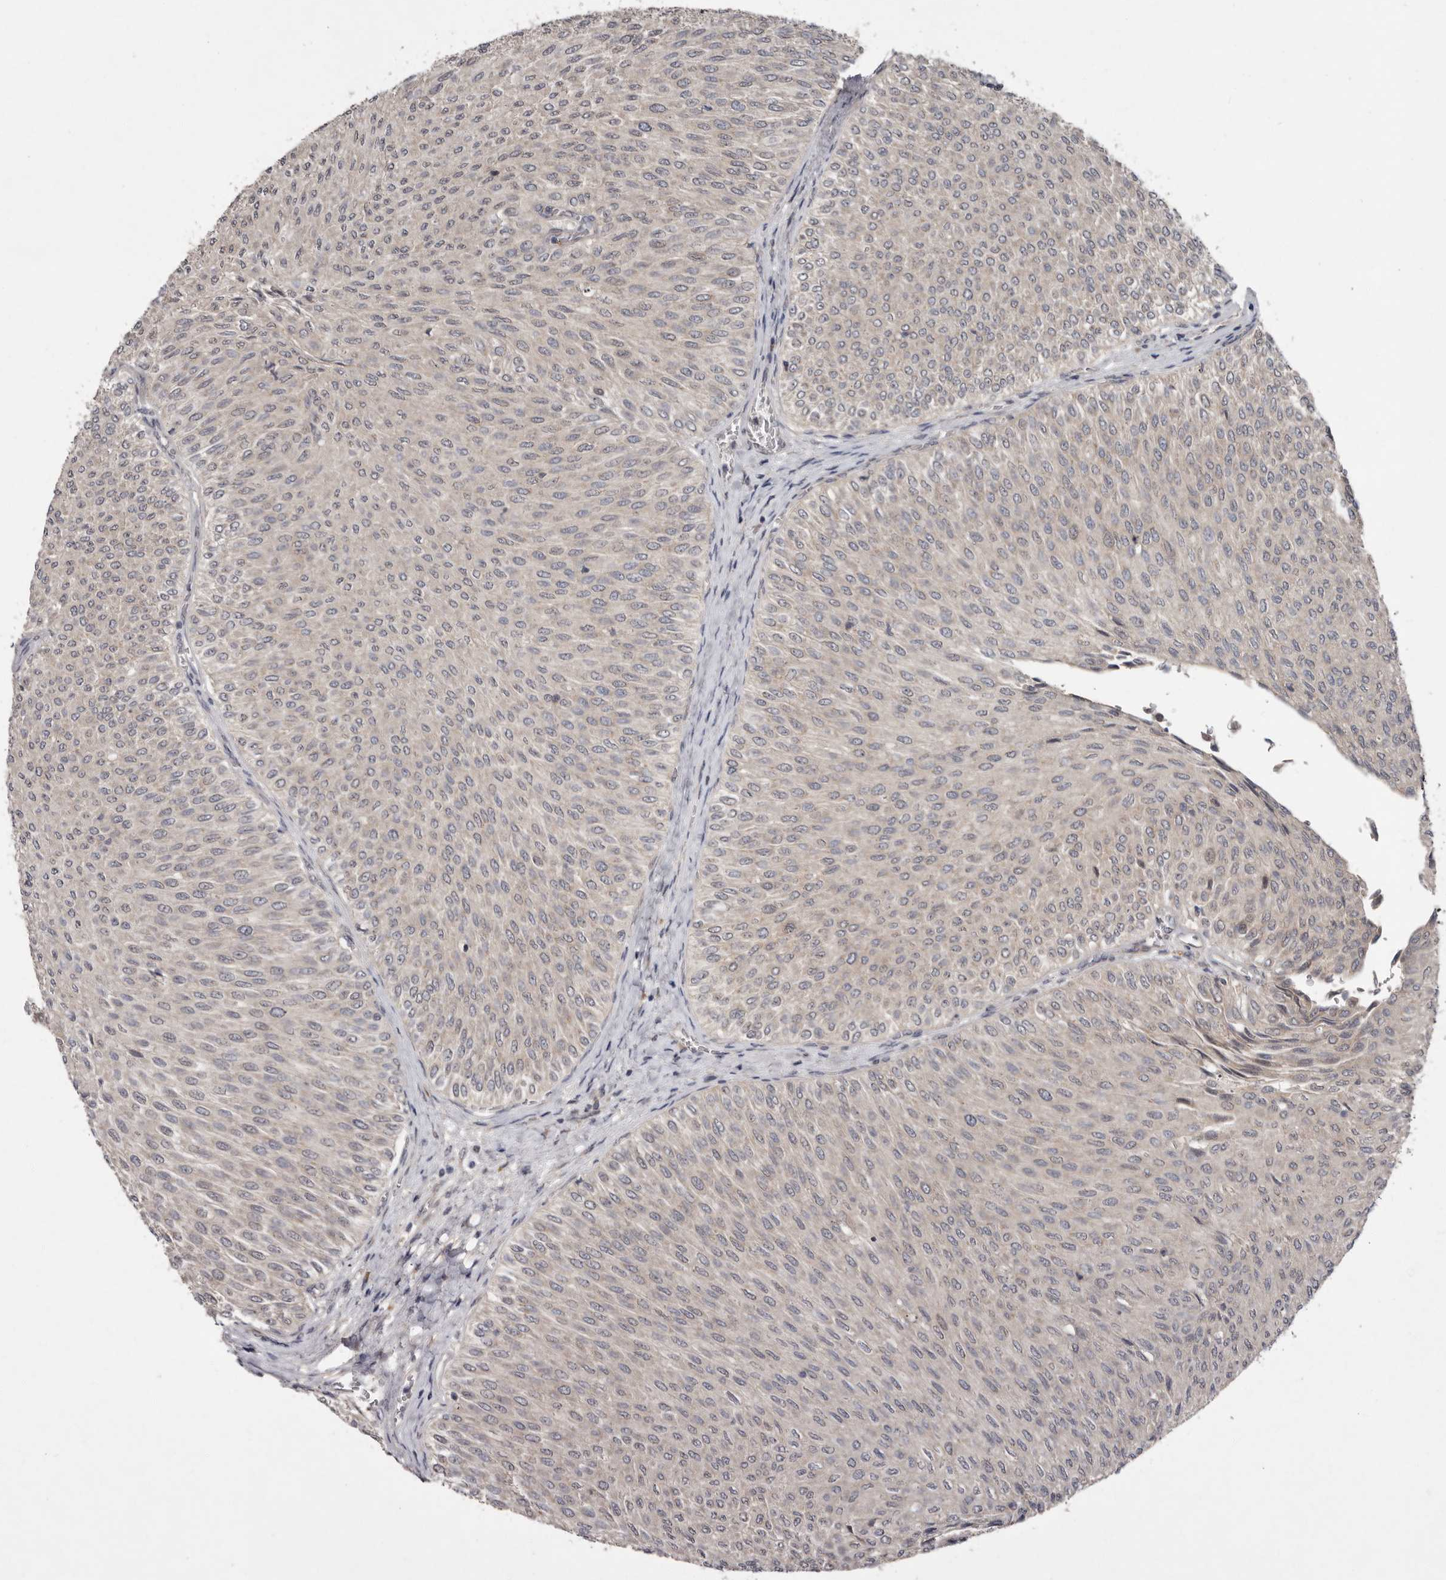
{"staining": {"intensity": "negative", "quantity": "none", "location": "none"}, "tissue": "urothelial cancer", "cell_type": "Tumor cells", "image_type": "cancer", "snomed": [{"axis": "morphology", "description": "Urothelial carcinoma, Low grade"}, {"axis": "topography", "description": "Urinary bladder"}], "caption": "There is no significant positivity in tumor cells of urothelial carcinoma (low-grade).", "gene": "CHML", "patient": {"sex": "male", "age": 78}}